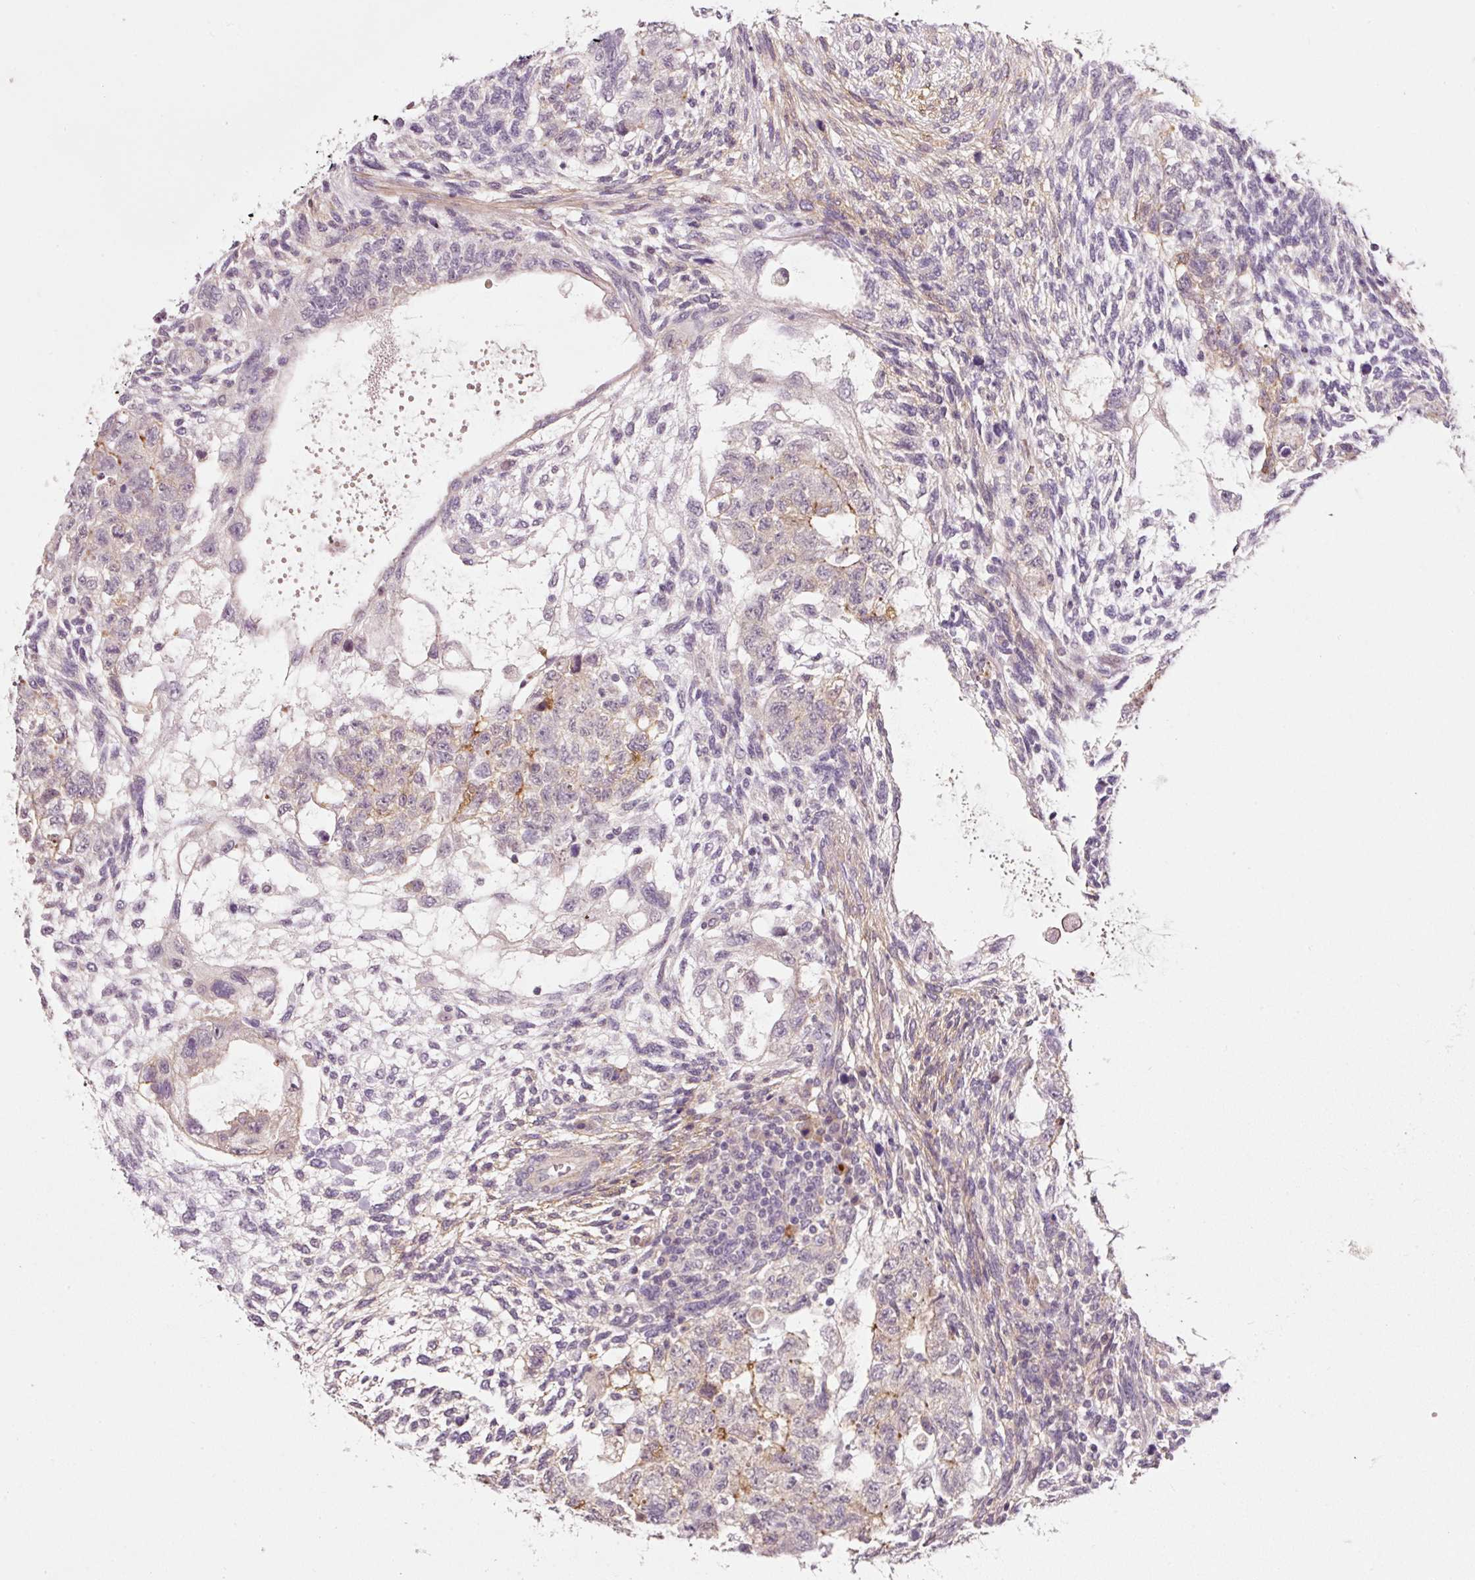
{"staining": {"intensity": "weak", "quantity": "<25%", "location": "cytoplasmic/membranous"}, "tissue": "testis cancer", "cell_type": "Tumor cells", "image_type": "cancer", "snomed": [{"axis": "morphology", "description": "Normal tissue, NOS"}, {"axis": "morphology", "description": "Carcinoma, Embryonal, NOS"}, {"axis": "topography", "description": "Testis"}], "caption": "The immunohistochemistry (IHC) photomicrograph has no significant positivity in tumor cells of testis cancer (embryonal carcinoma) tissue. (DAB (3,3'-diaminobenzidine) immunohistochemistry, high magnification).", "gene": "TIRAP", "patient": {"sex": "male", "age": 36}}